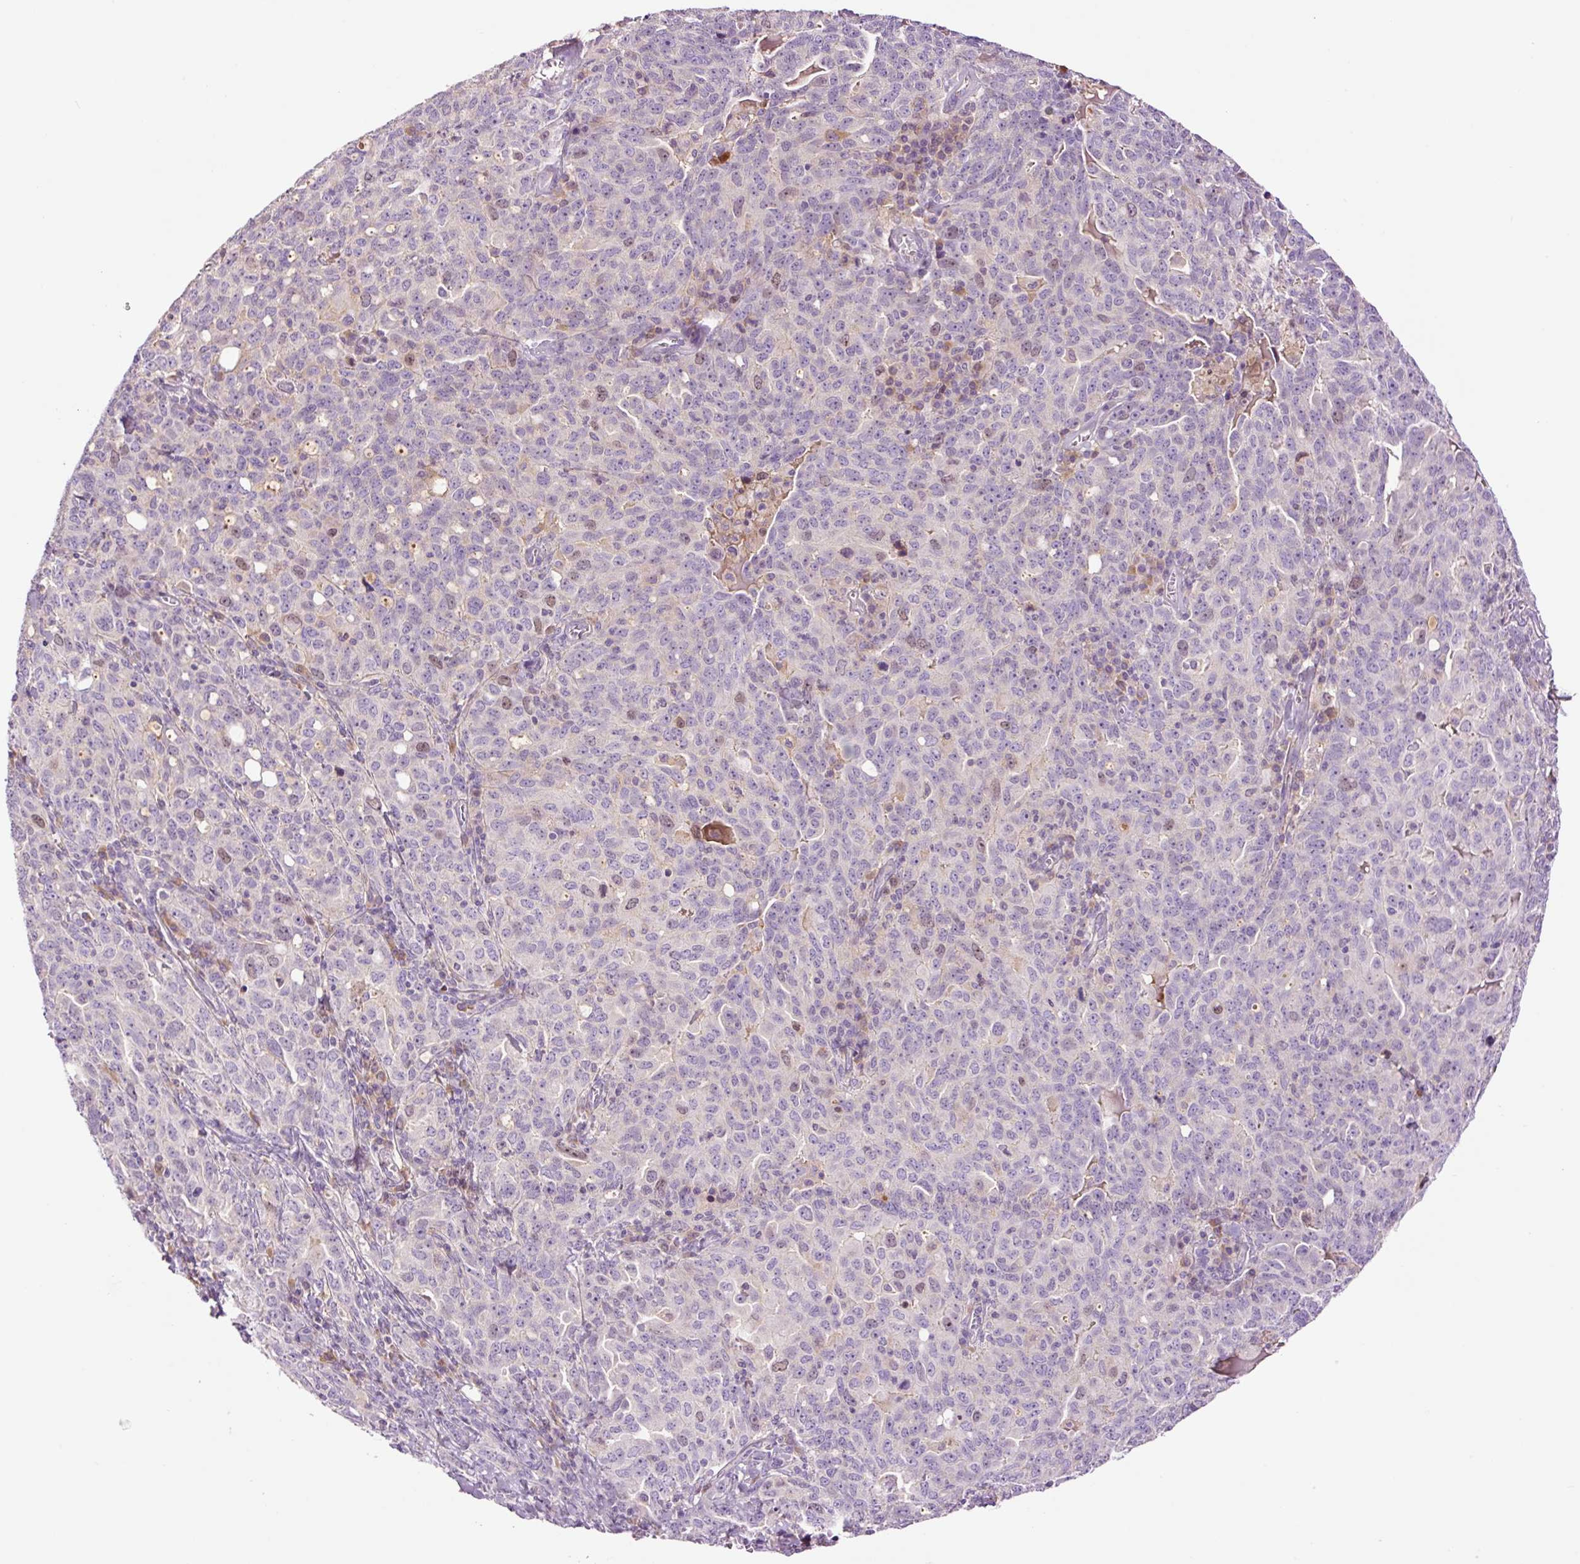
{"staining": {"intensity": "weak", "quantity": "<25%", "location": "nuclear"}, "tissue": "ovarian cancer", "cell_type": "Tumor cells", "image_type": "cancer", "snomed": [{"axis": "morphology", "description": "Carcinoma, endometroid"}, {"axis": "topography", "description": "Ovary"}], "caption": "High power microscopy photomicrograph of an immunohistochemistry (IHC) photomicrograph of ovarian cancer (endometroid carcinoma), revealing no significant staining in tumor cells. (Immunohistochemistry, brightfield microscopy, high magnification).", "gene": "DPPA4", "patient": {"sex": "female", "age": 62}}